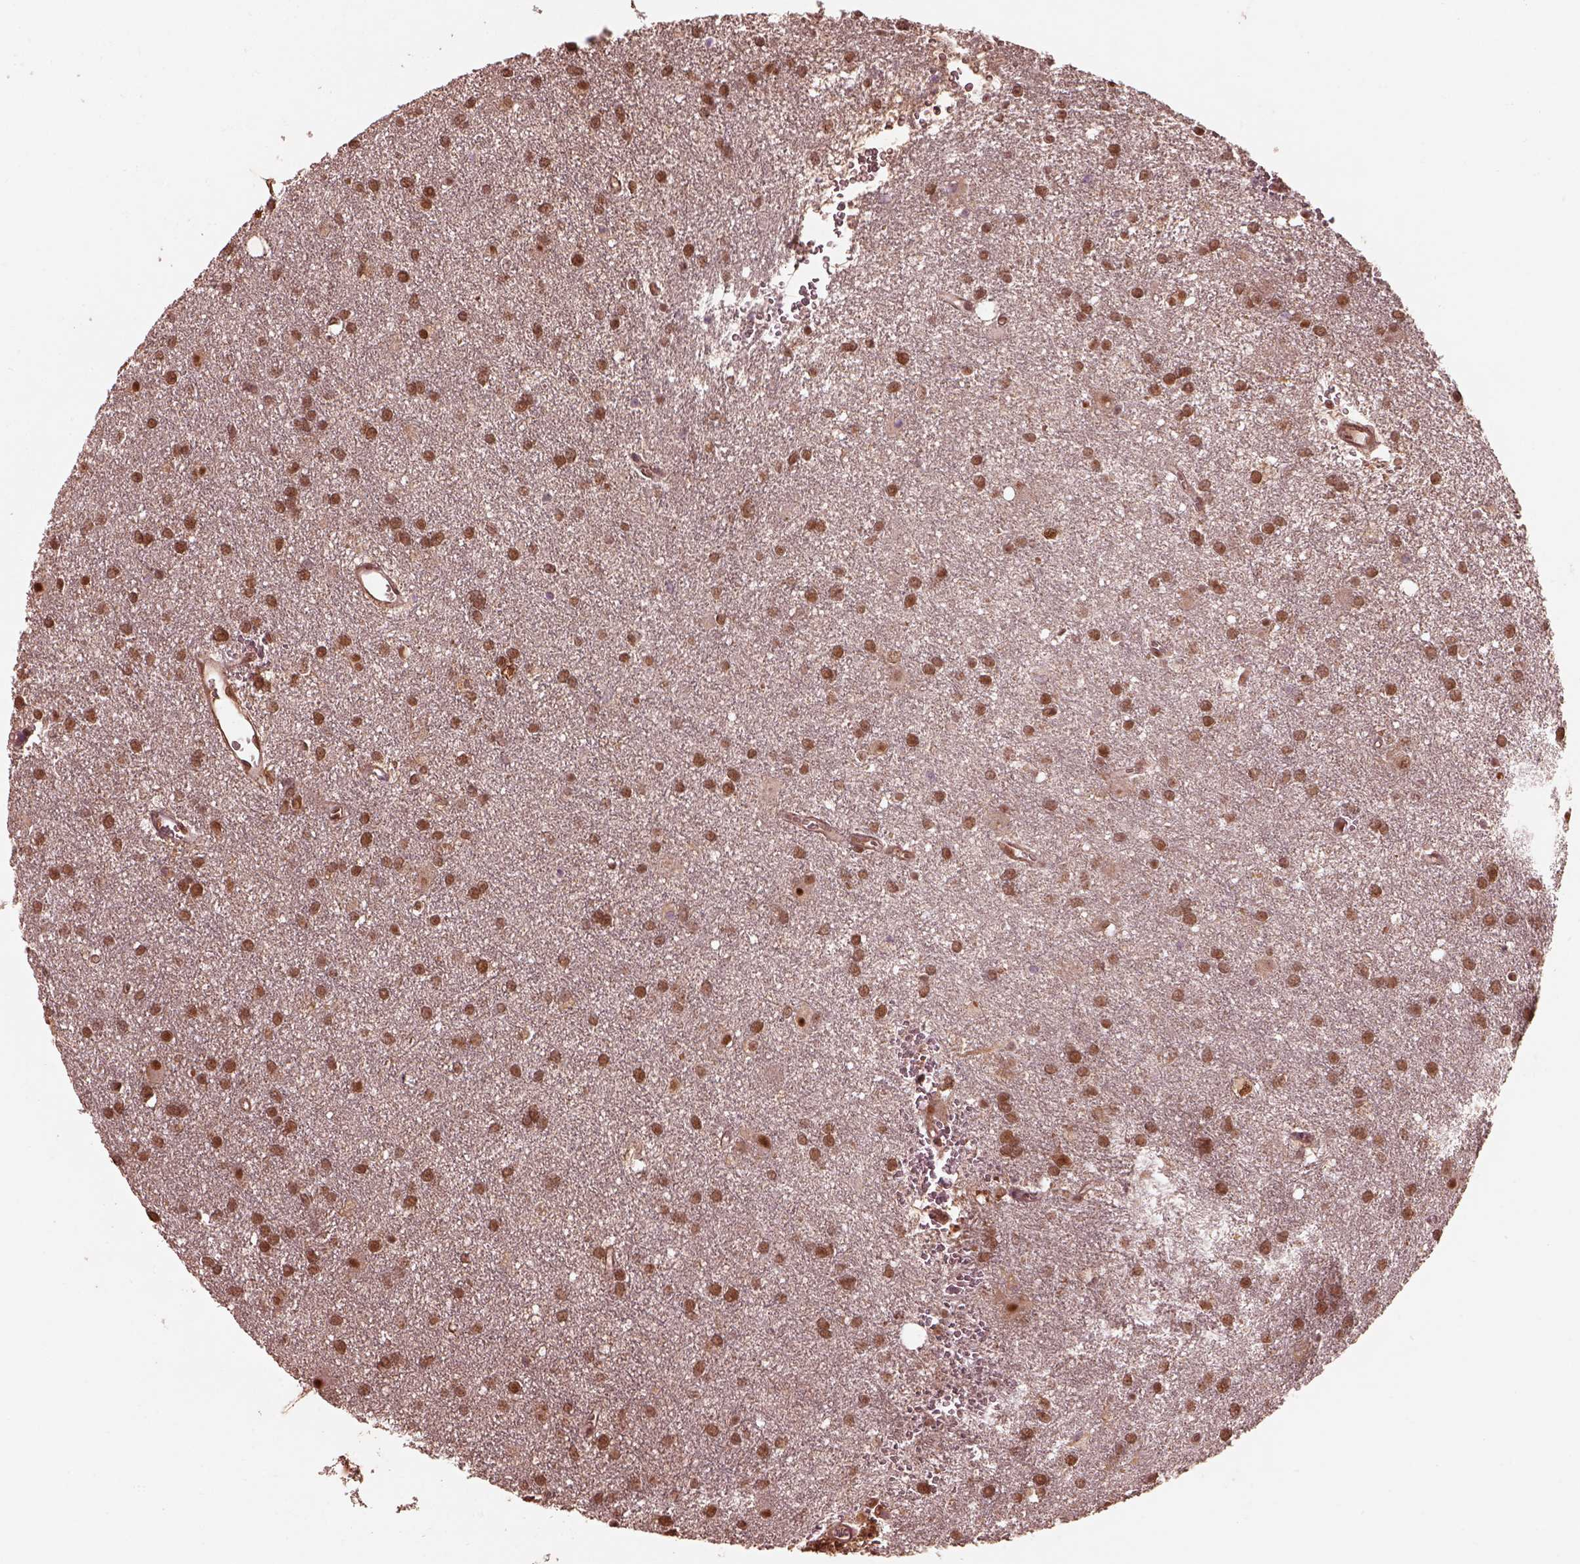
{"staining": {"intensity": "moderate", "quantity": ">75%", "location": "nuclear"}, "tissue": "glioma", "cell_type": "Tumor cells", "image_type": "cancer", "snomed": [{"axis": "morphology", "description": "Glioma, malignant, Low grade"}, {"axis": "topography", "description": "Brain"}], "caption": "Protein analysis of malignant glioma (low-grade) tissue reveals moderate nuclear expression in about >75% of tumor cells. (IHC, brightfield microscopy, high magnification).", "gene": "PSMC5", "patient": {"sex": "male", "age": 58}}